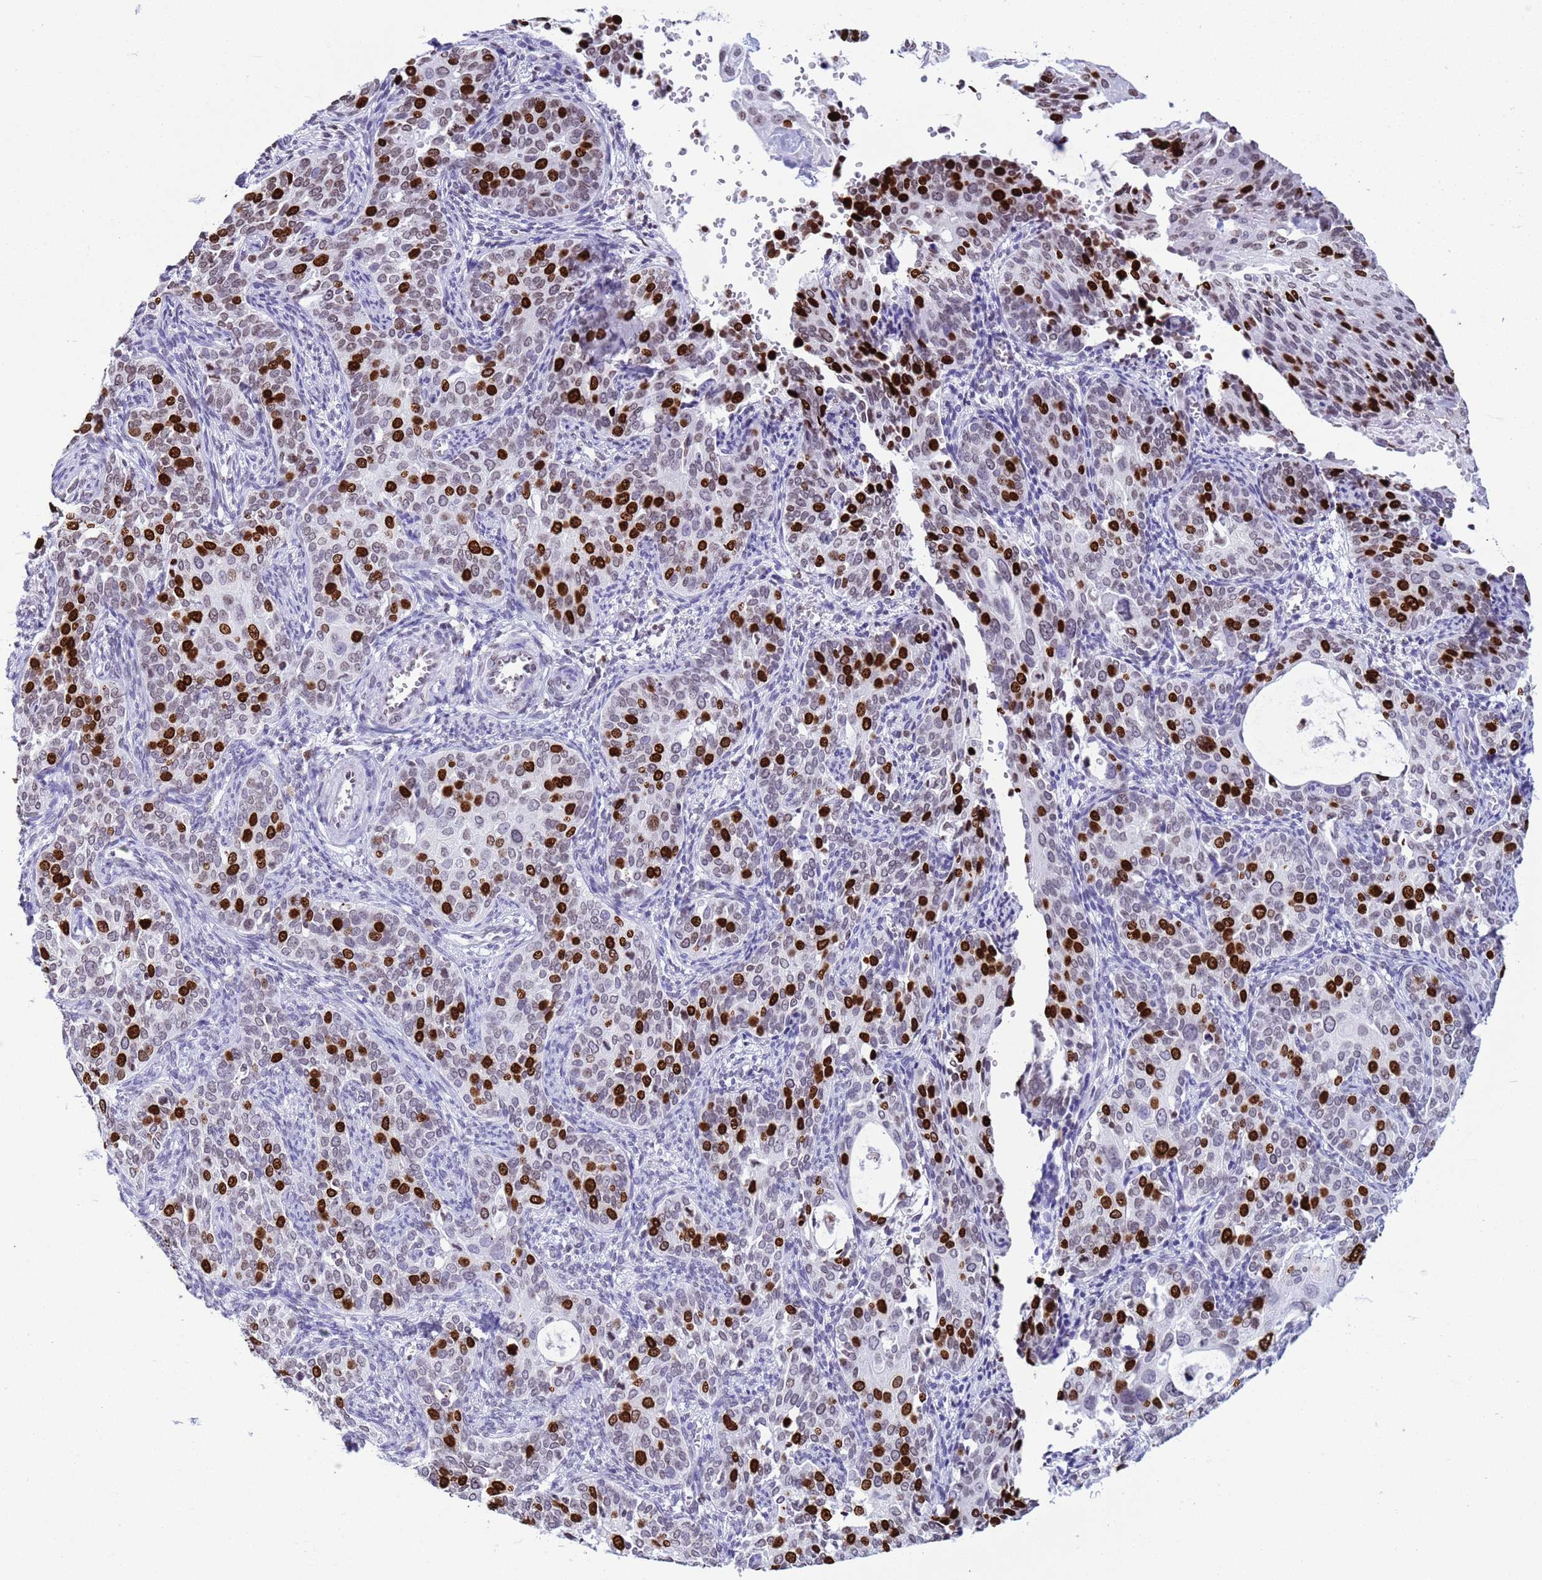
{"staining": {"intensity": "strong", "quantity": "25%-75%", "location": "nuclear"}, "tissue": "cervical cancer", "cell_type": "Tumor cells", "image_type": "cancer", "snomed": [{"axis": "morphology", "description": "Squamous cell carcinoma, NOS"}, {"axis": "topography", "description": "Cervix"}], "caption": "Brown immunohistochemical staining in squamous cell carcinoma (cervical) shows strong nuclear positivity in approximately 25%-75% of tumor cells. The protein is shown in brown color, while the nuclei are stained blue.", "gene": "H4C8", "patient": {"sex": "female", "age": 44}}